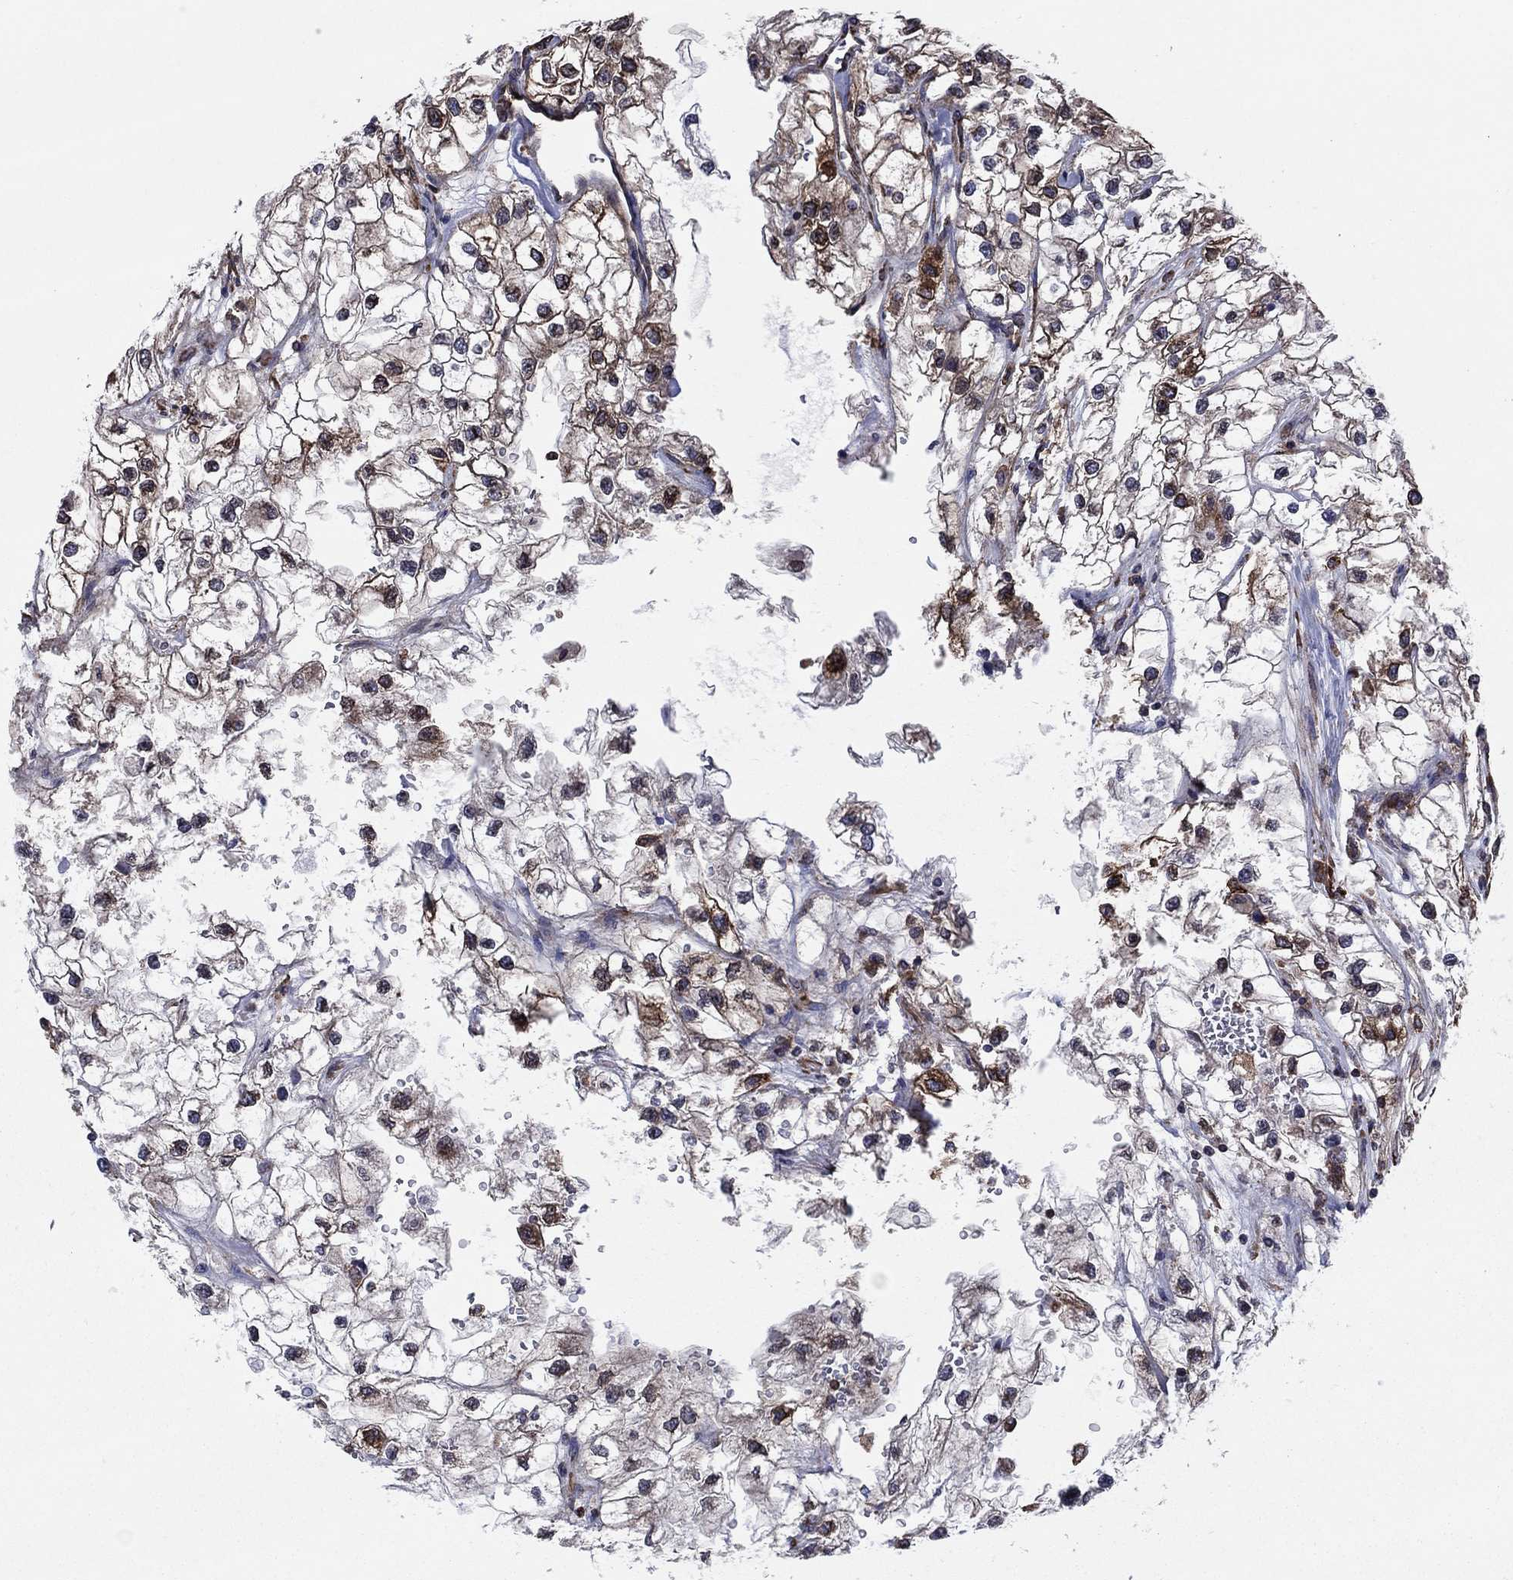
{"staining": {"intensity": "moderate", "quantity": "25%-75%", "location": "cytoplasmic/membranous"}, "tissue": "renal cancer", "cell_type": "Tumor cells", "image_type": "cancer", "snomed": [{"axis": "morphology", "description": "Adenocarcinoma, NOS"}, {"axis": "topography", "description": "Kidney"}], "caption": "The photomicrograph demonstrates staining of renal adenocarcinoma, revealing moderate cytoplasmic/membranous protein staining (brown color) within tumor cells.", "gene": "YBX1", "patient": {"sex": "male", "age": 59}}